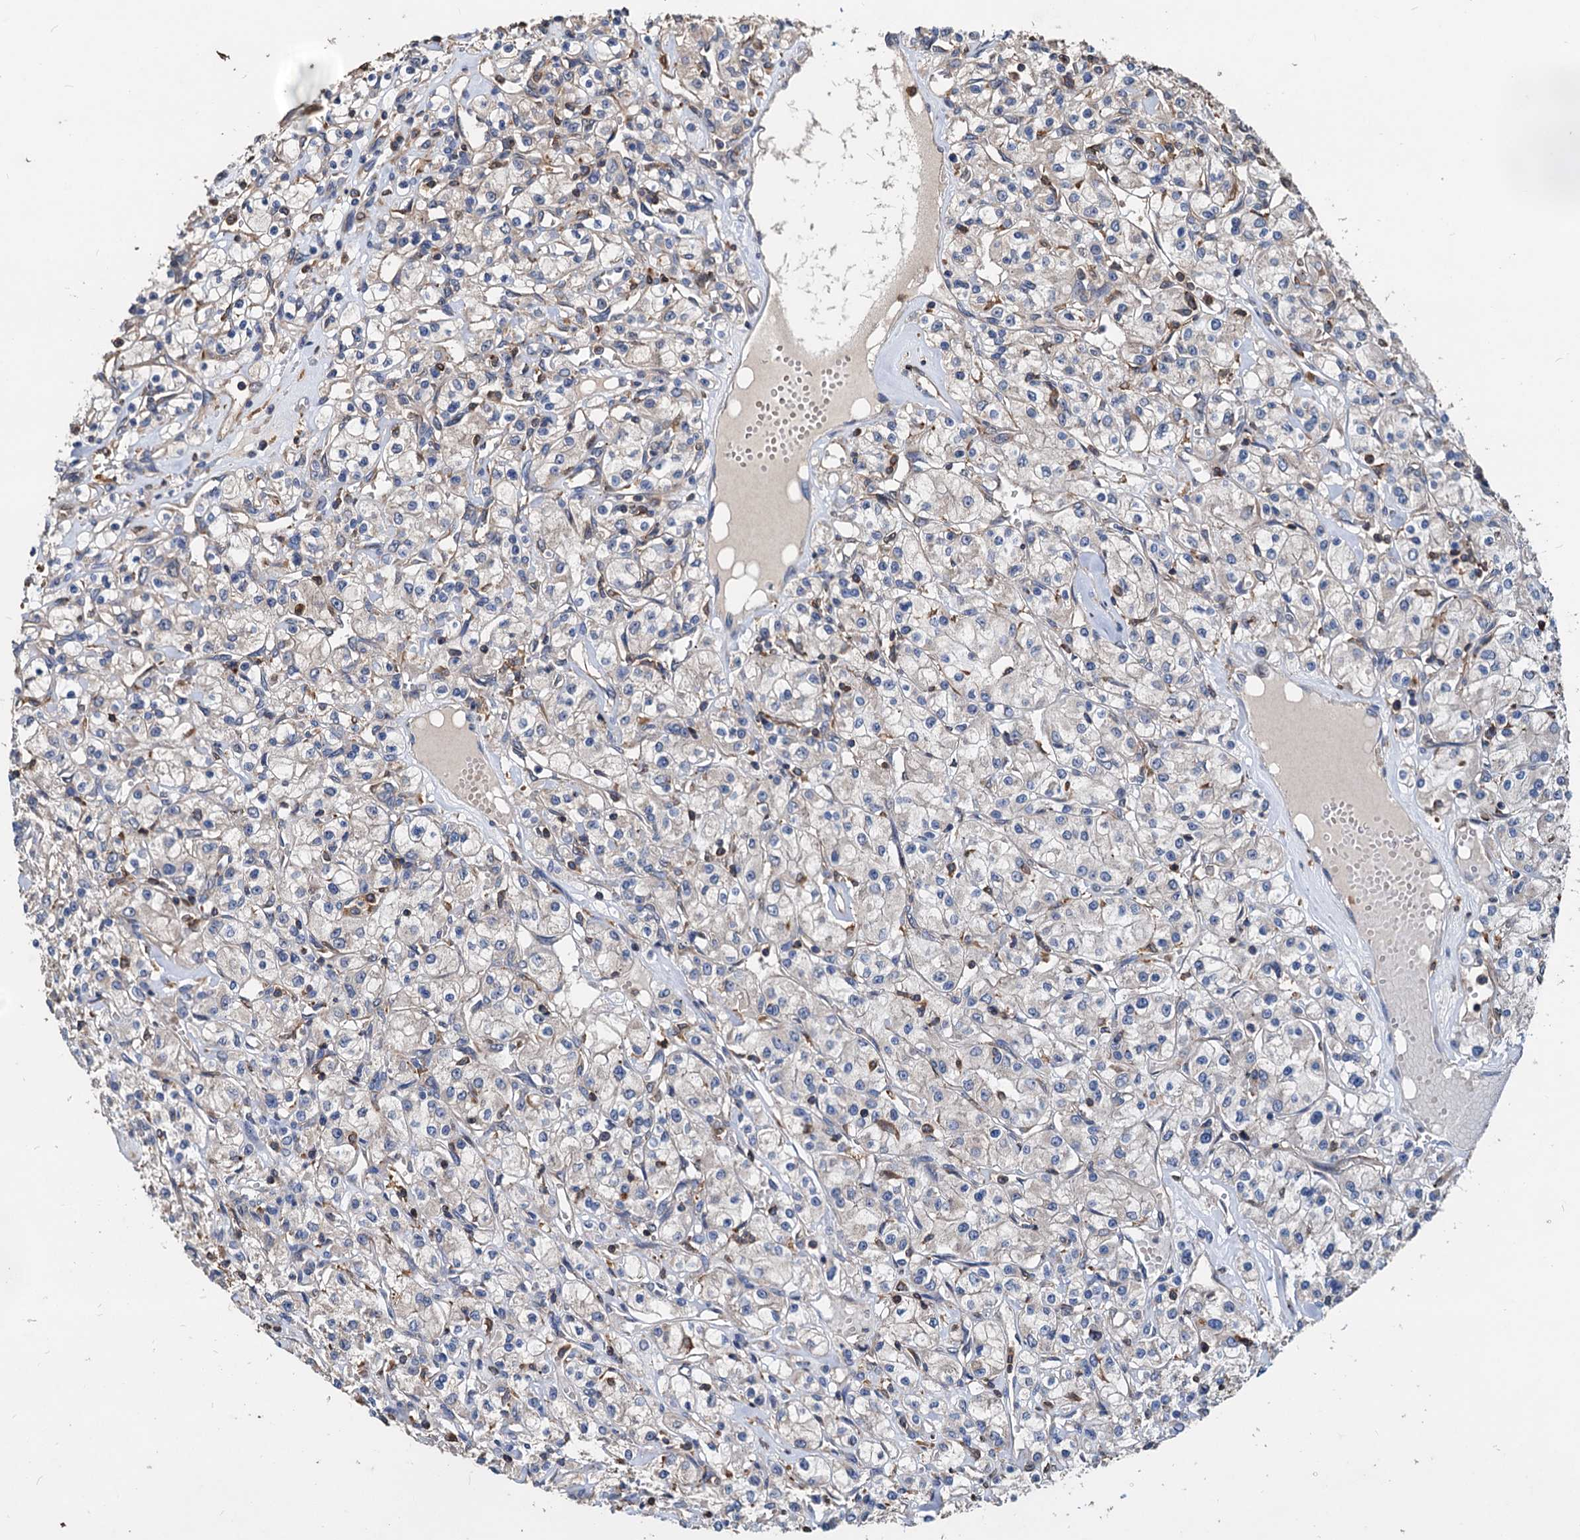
{"staining": {"intensity": "weak", "quantity": "<25%", "location": "cytoplasmic/membranous"}, "tissue": "renal cancer", "cell_type": "Tumor cells", "image_type": "cancer", "snomed": [{"axis": "morphology", "description": "Adenocarcinoma, NOS"}, {"axis": "topography", "description": "Kidney"}], "caption": "The photomicrograph shows no significant staining in tumor cells of renal adenocarcinoma.", "gene": "LCP2", "patient": {"sex": "female", "age": 59}}